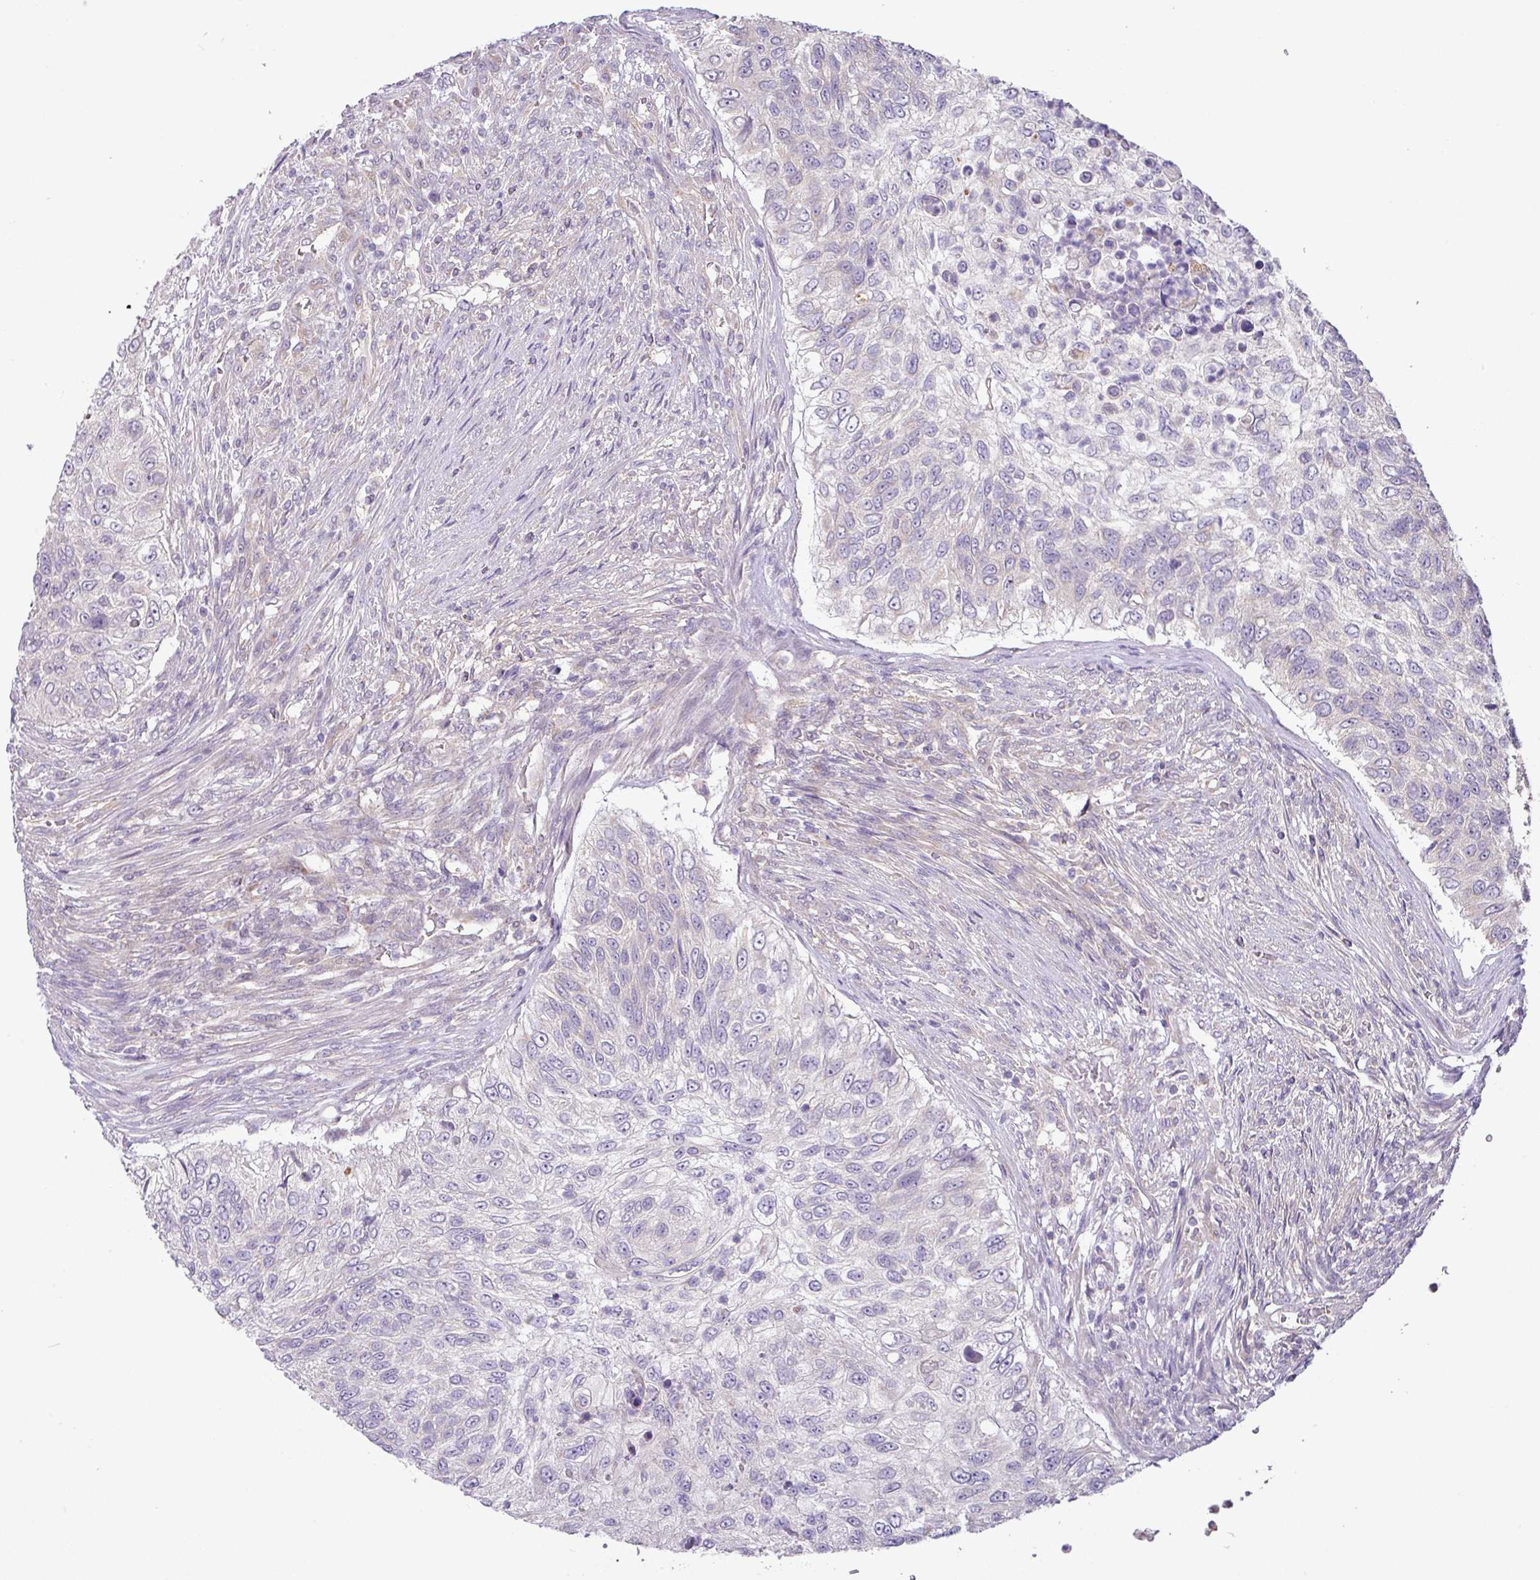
{"staining": {"intensity": "negative", "quantity": "none", "location": "none"}, "tissue": "urothelial cancer", "cell_type": "Tumor cells", "image_type": "cancer", "snomed": [{"axis": "morphology", "description": "Urothelial carcinoma, High grade"}, {"axis": "topography", "description": "Urinary bladder"}], "caption": "A high-resolution image shows immunohistochemistry staining of urothelial cancer, which exhibits no significant staining in tumor cells. The staining is performed using DAB (3,3'-diaminobenzidine) brown chromogen with nuclei counter-stained in using hematoxylin.", "gene": "GALNT12", "patient": {"sex": "female", "age": 60}}